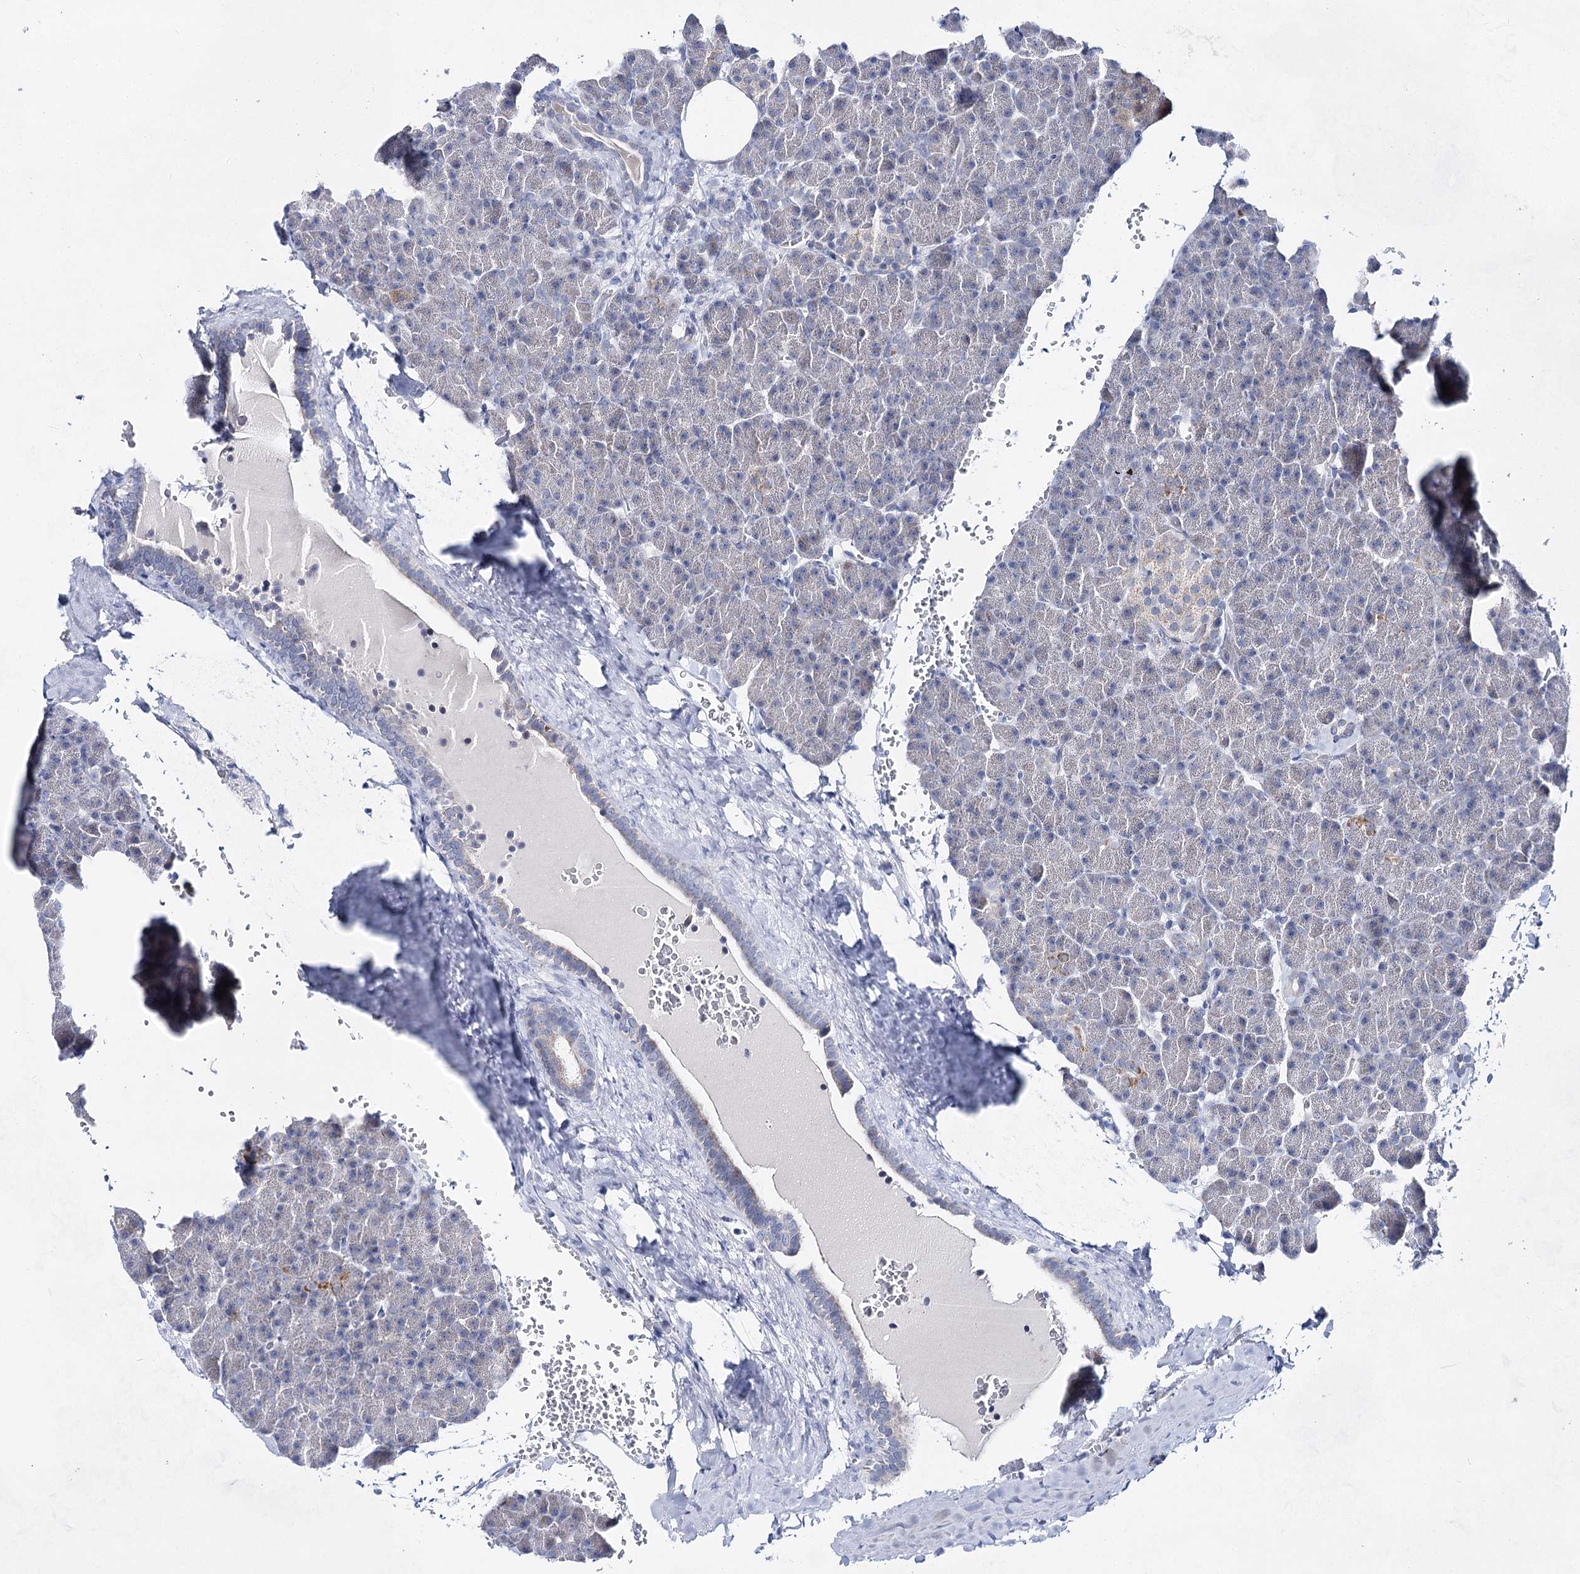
{"staining": {"intensity": "weak", "quantity": "<25%", "location": "cytoplasmic/membranous"}, "tissue": "pancreas", "cell_type": "Exocrine glandular cells", "image_type": "normal", "snomed": [{"axis": "morphology", "description": "Normal tissue, NOS"}, {"axis": "topography", "description": "Pancreas"}], "caption": "Human pancreas stained for a protein using immunohistochemistry (IHC) reveals no positivity in exocrine glandular cells.", "gene": "BPHL", "patient": {"sex": "female", "age": 35}}